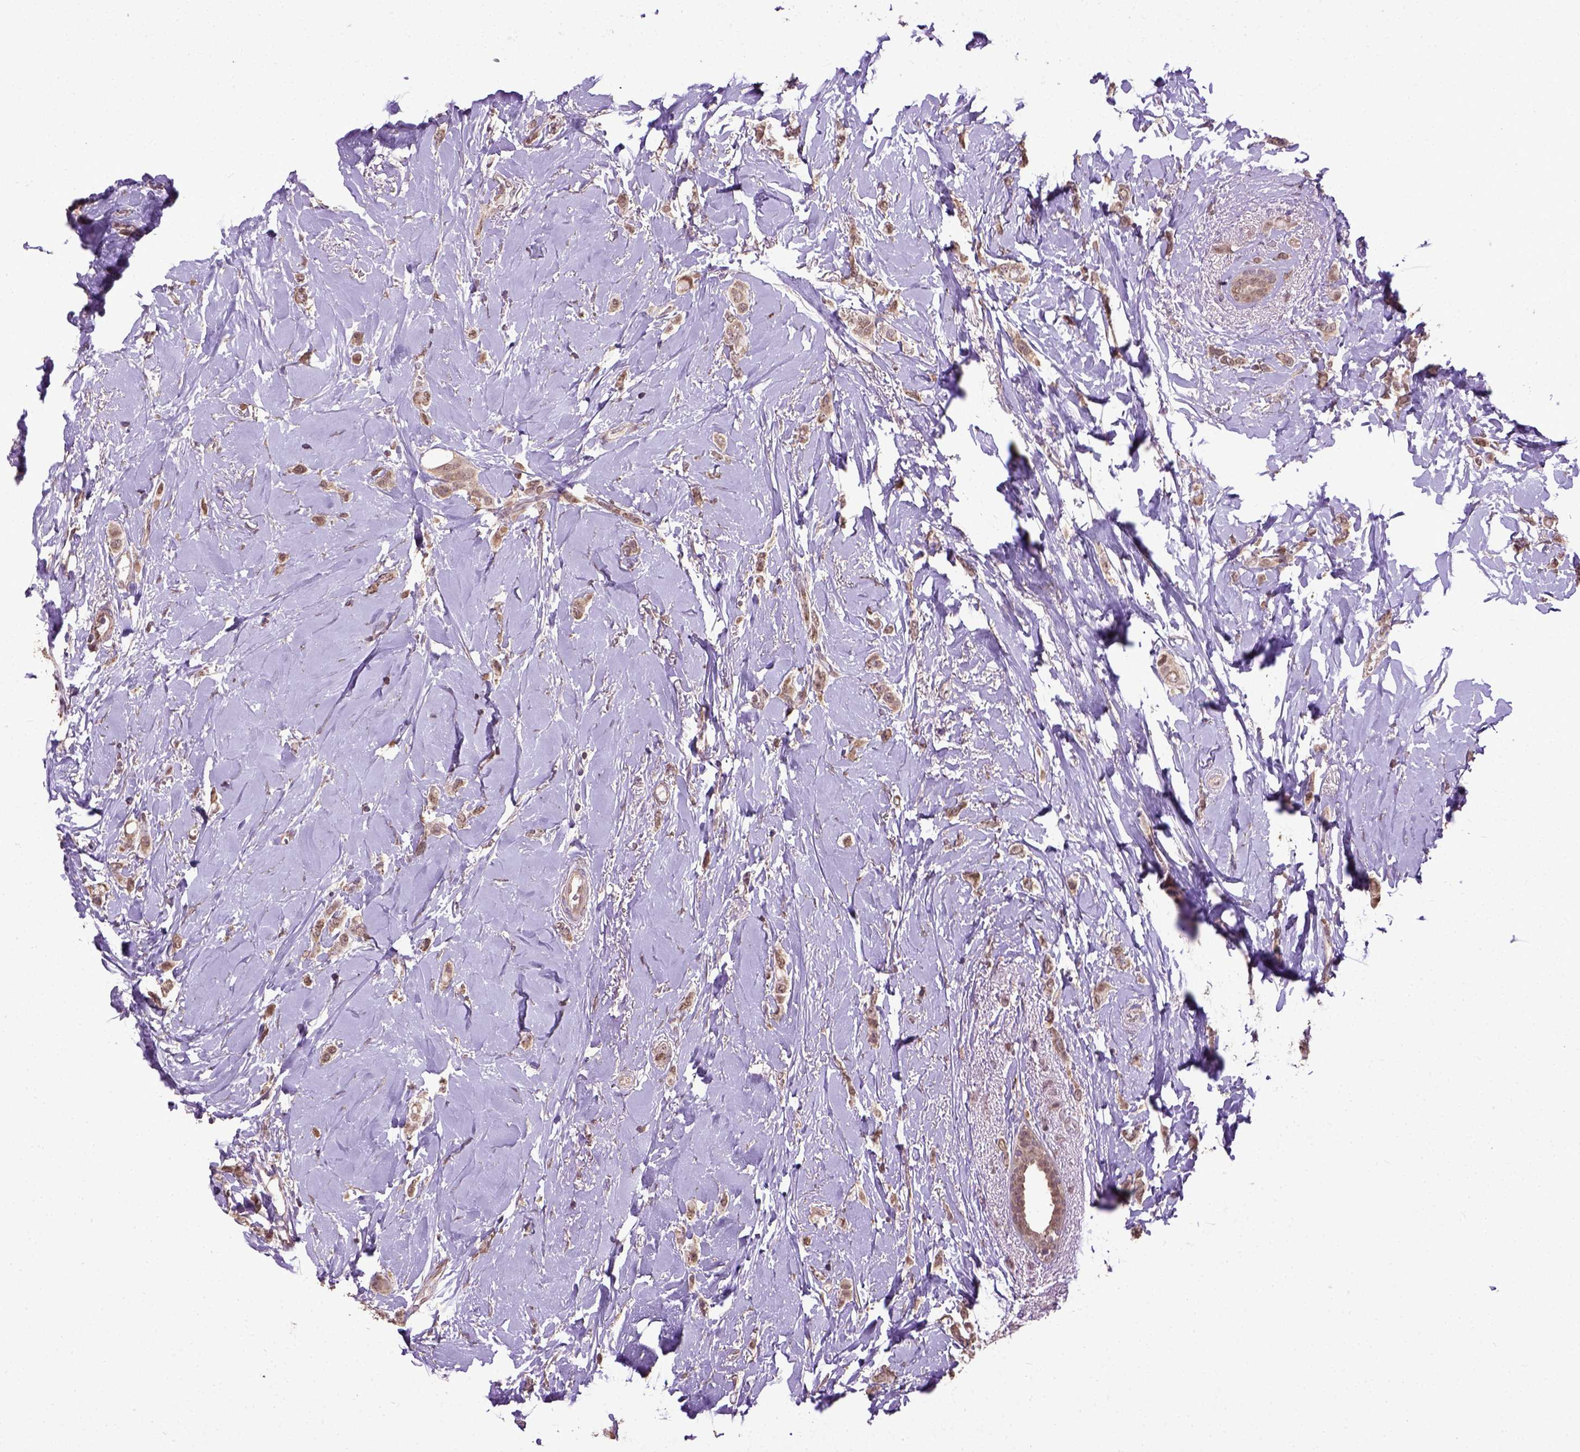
{"staining": {"intensity": "moderate", "quantity": ">75%", "location": "nuclear"}, "tissue": "breast cancer", "cell_type": "Tumor cells", "image_type": "cancer", "snomed": [{"axis": "morphology", "description": "Lobular carcinoma"}, {"axis": "topography", "description": "Breast"}], "caption": "Moderate nuclear staining is appreciated in approximately >75% of tumor cells in breast lobular carcinoma.", "gene": "UBA3", "patient": {"sex": "female", "age": 66}}